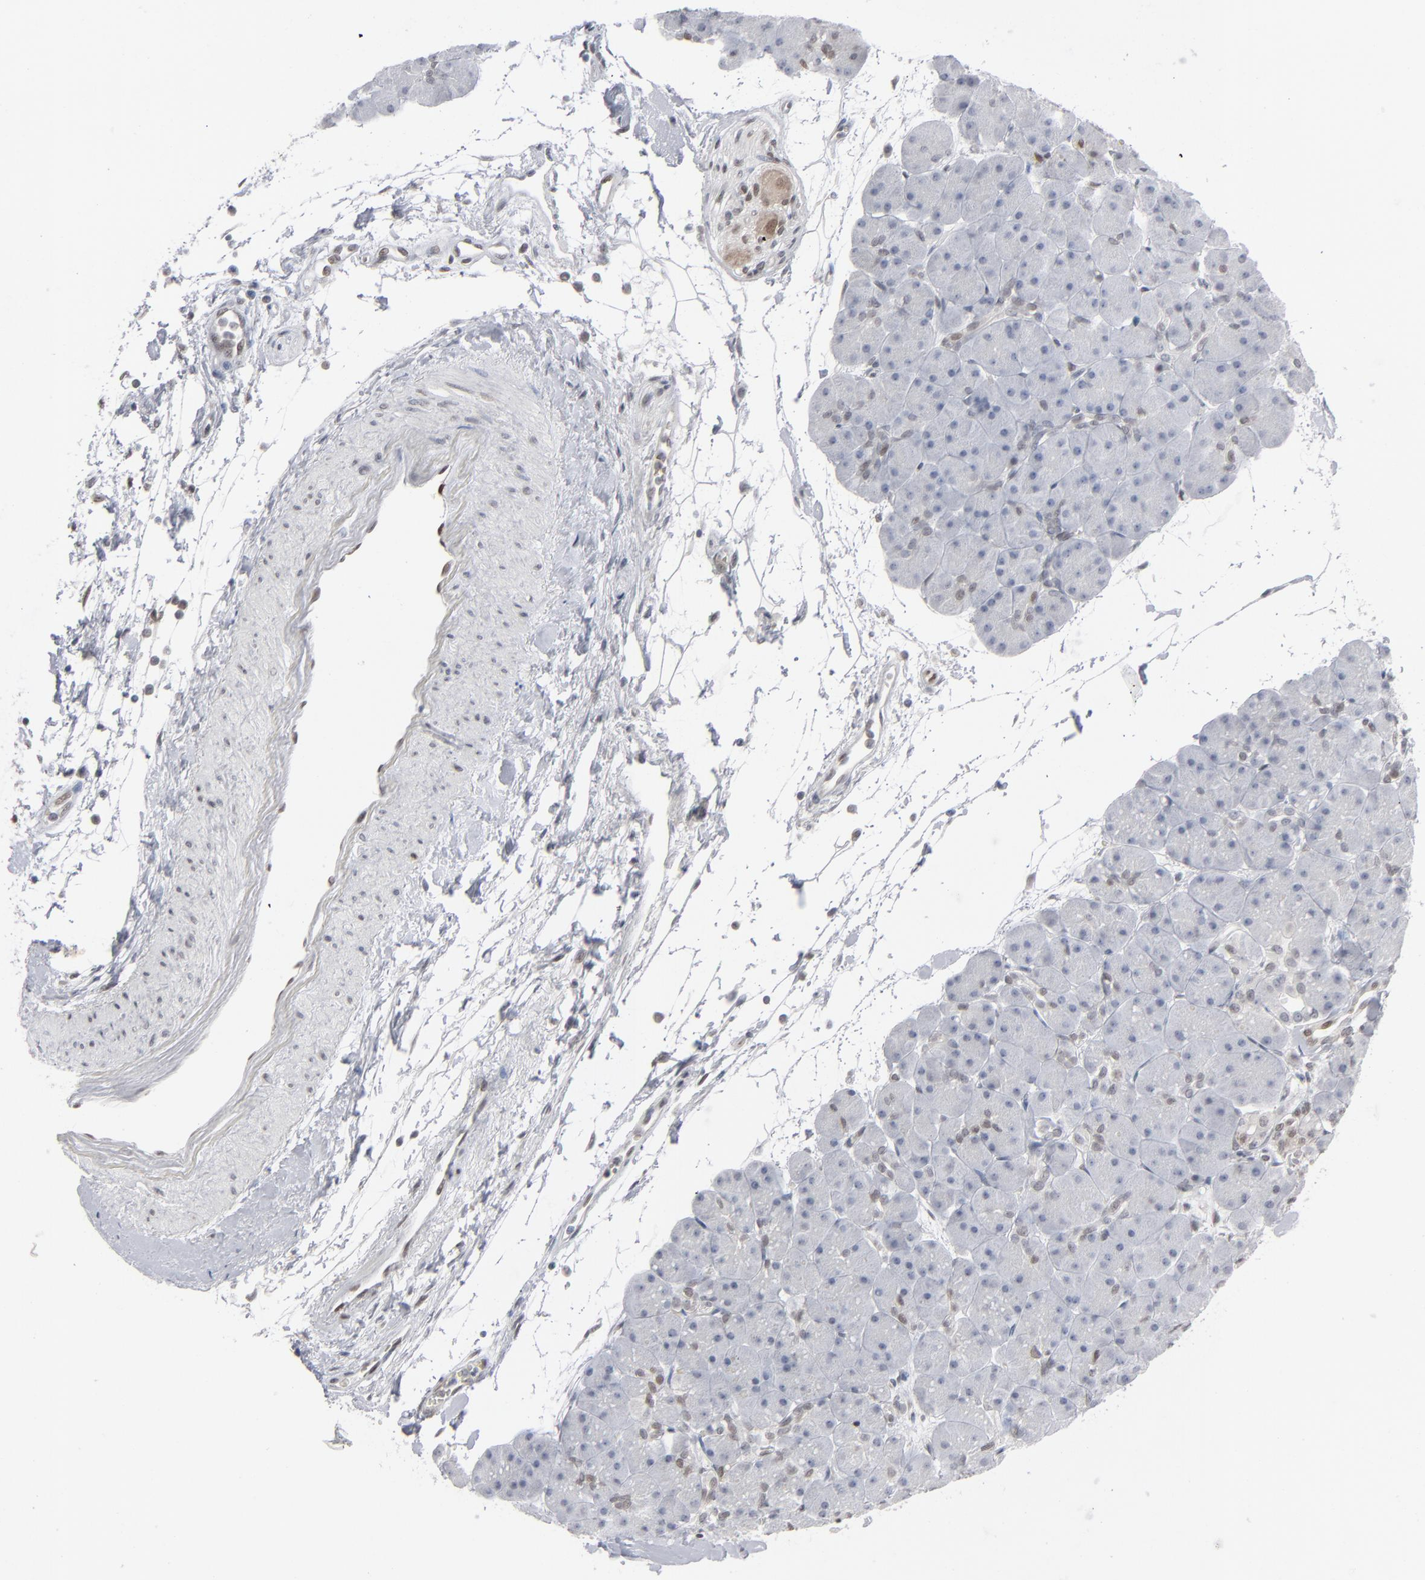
{"staining": {"intensity": "strong", "quantity": "<25%", "location": "nuclear"}, "tissue": "pancreas", "cell_type": "Exocrine glandular cells", "image_type": "normal", "snomed": [{"axis": "morphology", "description": "Normal tissue, NOS"}, {"axis": "topography", "description": "Pancreas"}], "caption": "Immunohistochemistry micrograph of benign pancreas: pancreas stained using immunohistochemistry shows medium levels of strong protein expression localized specifically in the nuclear of exocrine glandular cells, appearing as a nuclear brown color.", "gene": "IRF9", "patient": {"sex": "male", "age": 66}}